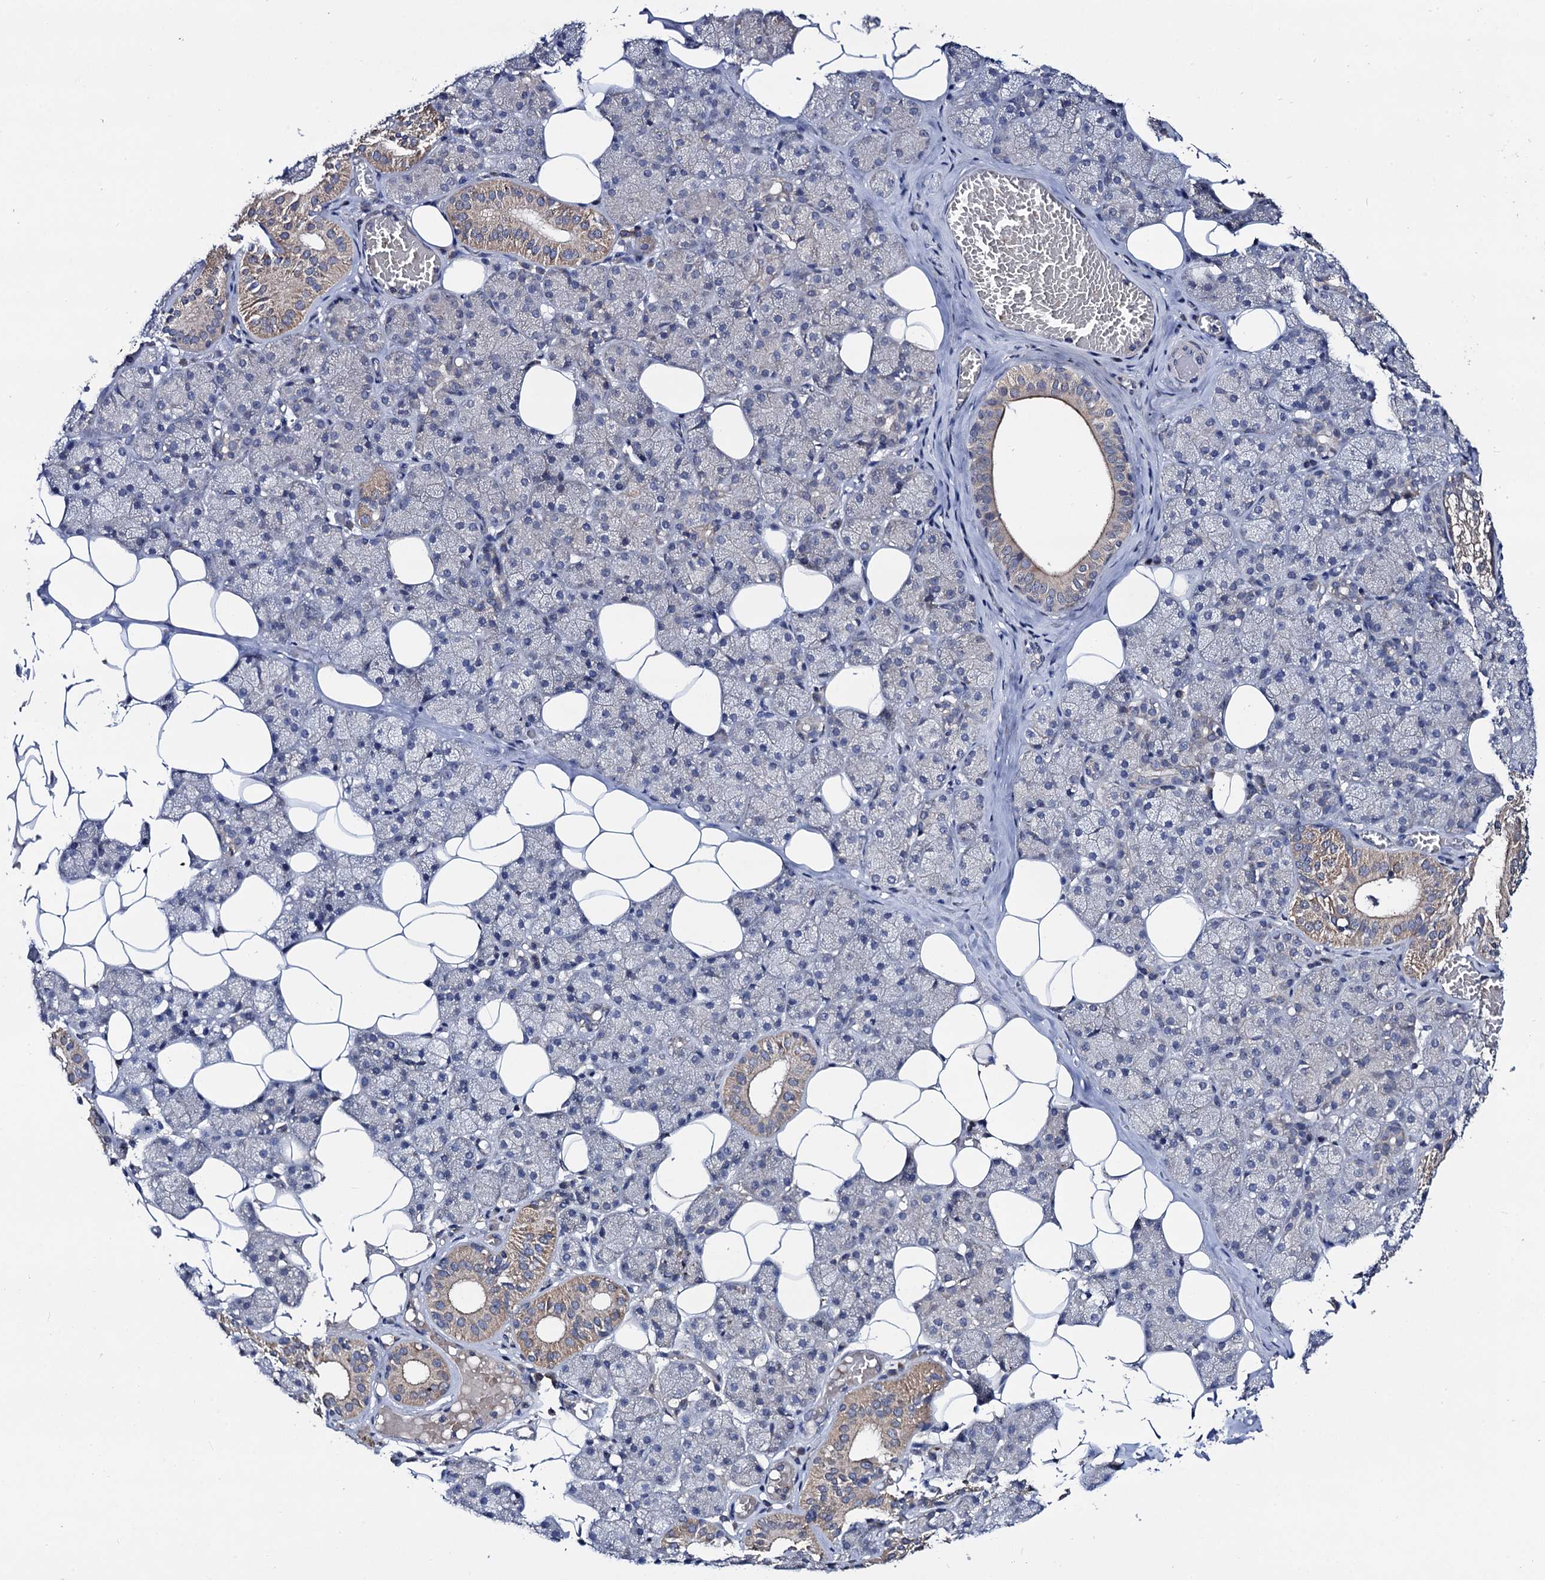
{"staining": {"intensity": "moderate", "quantity": "<25%", "location": "cytoplasmic/membranous"}, "tissue": "salivary gland", "cell_type": "Glandular cells", "image_type": "normal", "snomed": [{"axis": "morphology", "description": "Normal tissue, NOS"}, {"axis": "topography", "description": "Salivary gland"}], "caption": "Immunohistochemistry staining of benign salivary gland, which exhibits low levels of moderate cytoplasmic/membranous staining in about <25% of glandular cells indicating moderate cytoplasmic/membranous protein staining. The staining was performed using DAB (brown) for protein detection and nuclei were counterstained in hematoxylin (blue).", "gene": "VPS37D", "patient": {"sex": "female", "age": 33}}